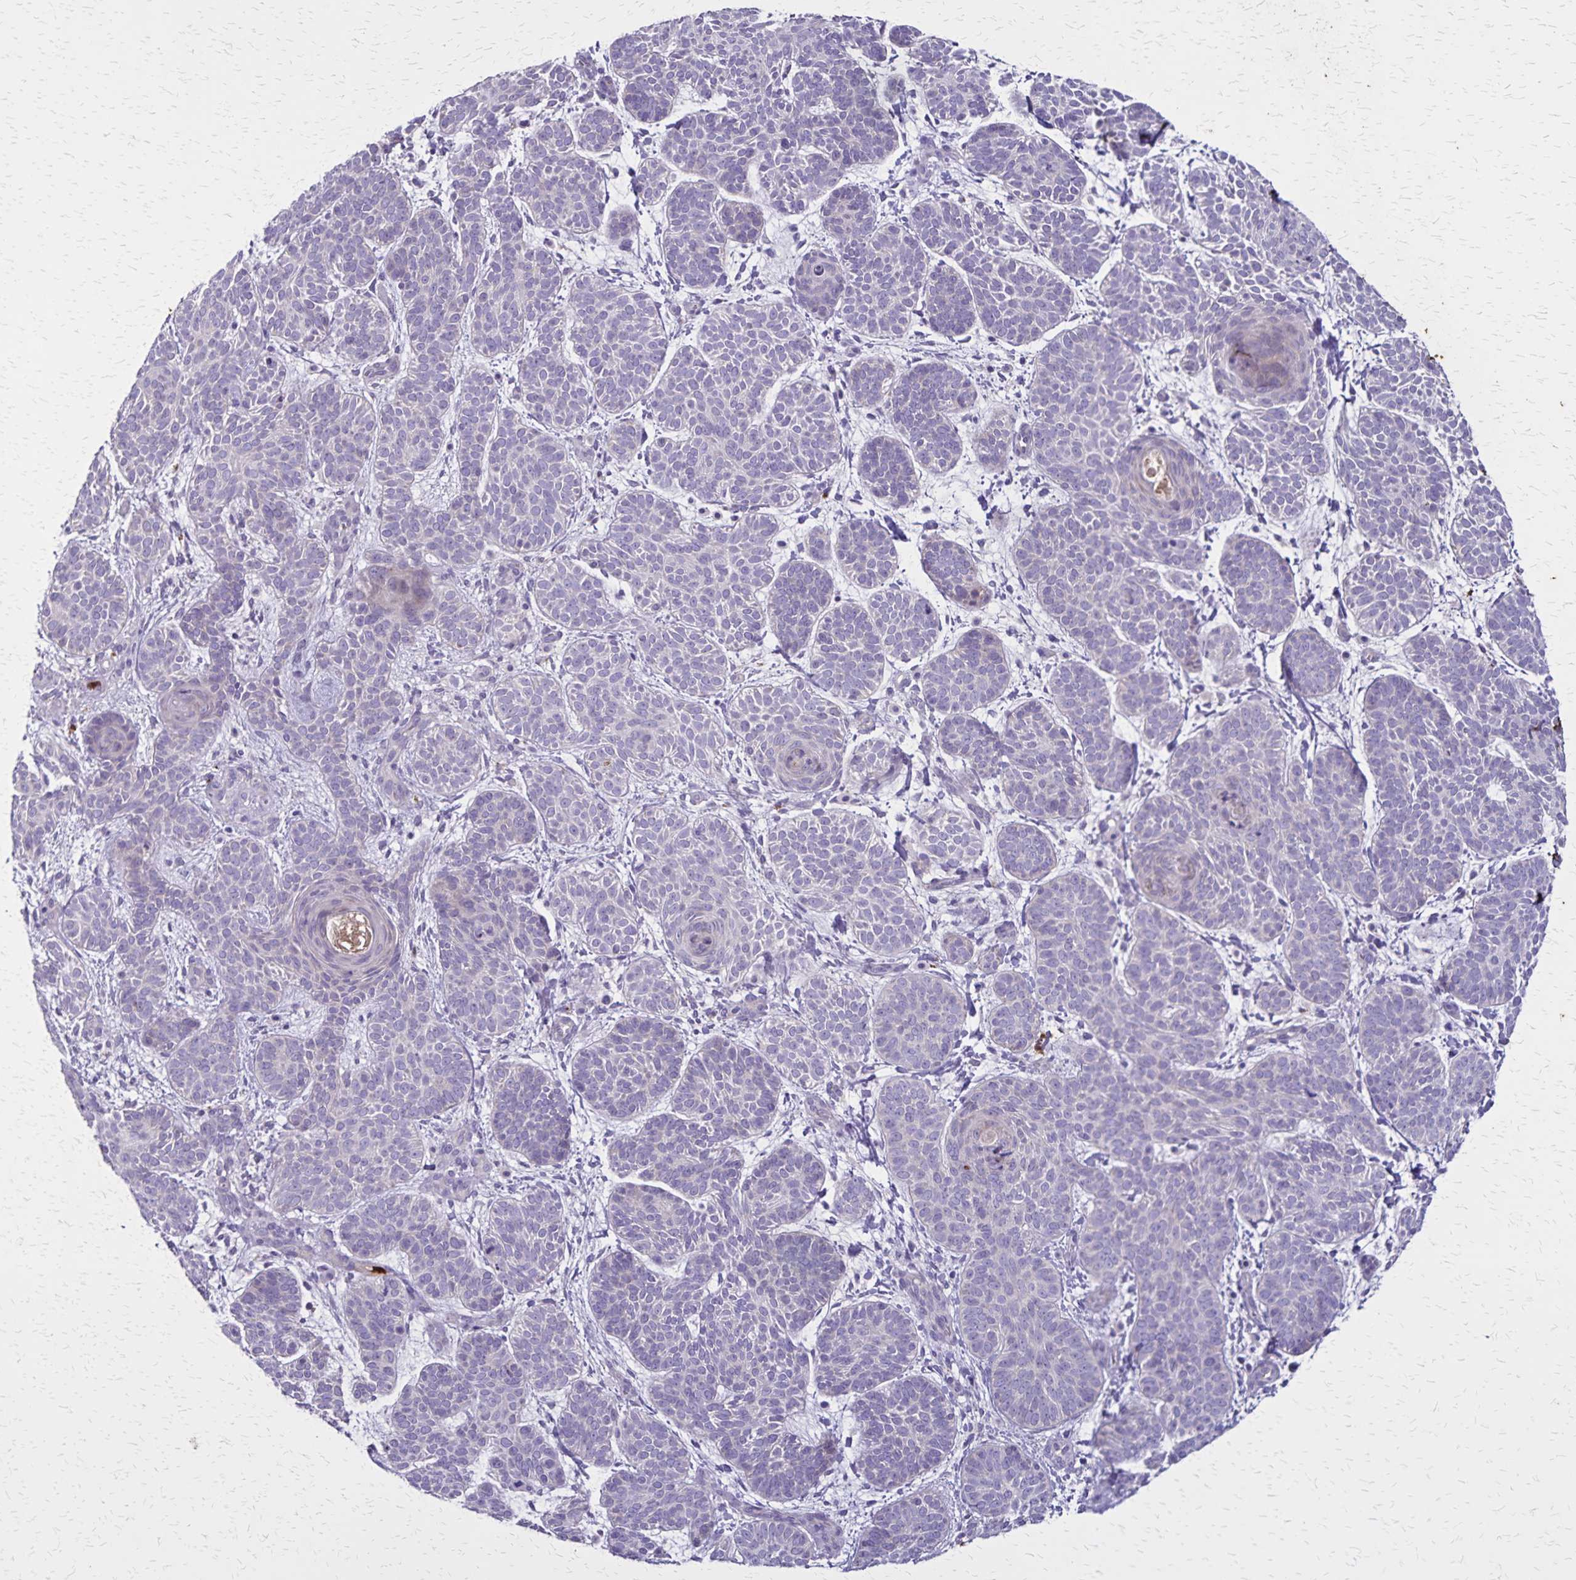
{"staining": {"intensity": "negative", "quantity": "none", "location": "none"}, "tissue": "skin cancer", "cell_type": "Tumor cells", "image_type": "cancer", "snomed": [{"axis": "morphology", "description": "Basal cell carcinoma"}, {"axis": "topography", "description": "Skin"}], "caption": "Human skin cancer stained for a protein using immunohistochemistry (IHC) exhibits no staining in tumor cells.", "gene": "ULBP3", "patient": {"sex": "female", "age": 82}}